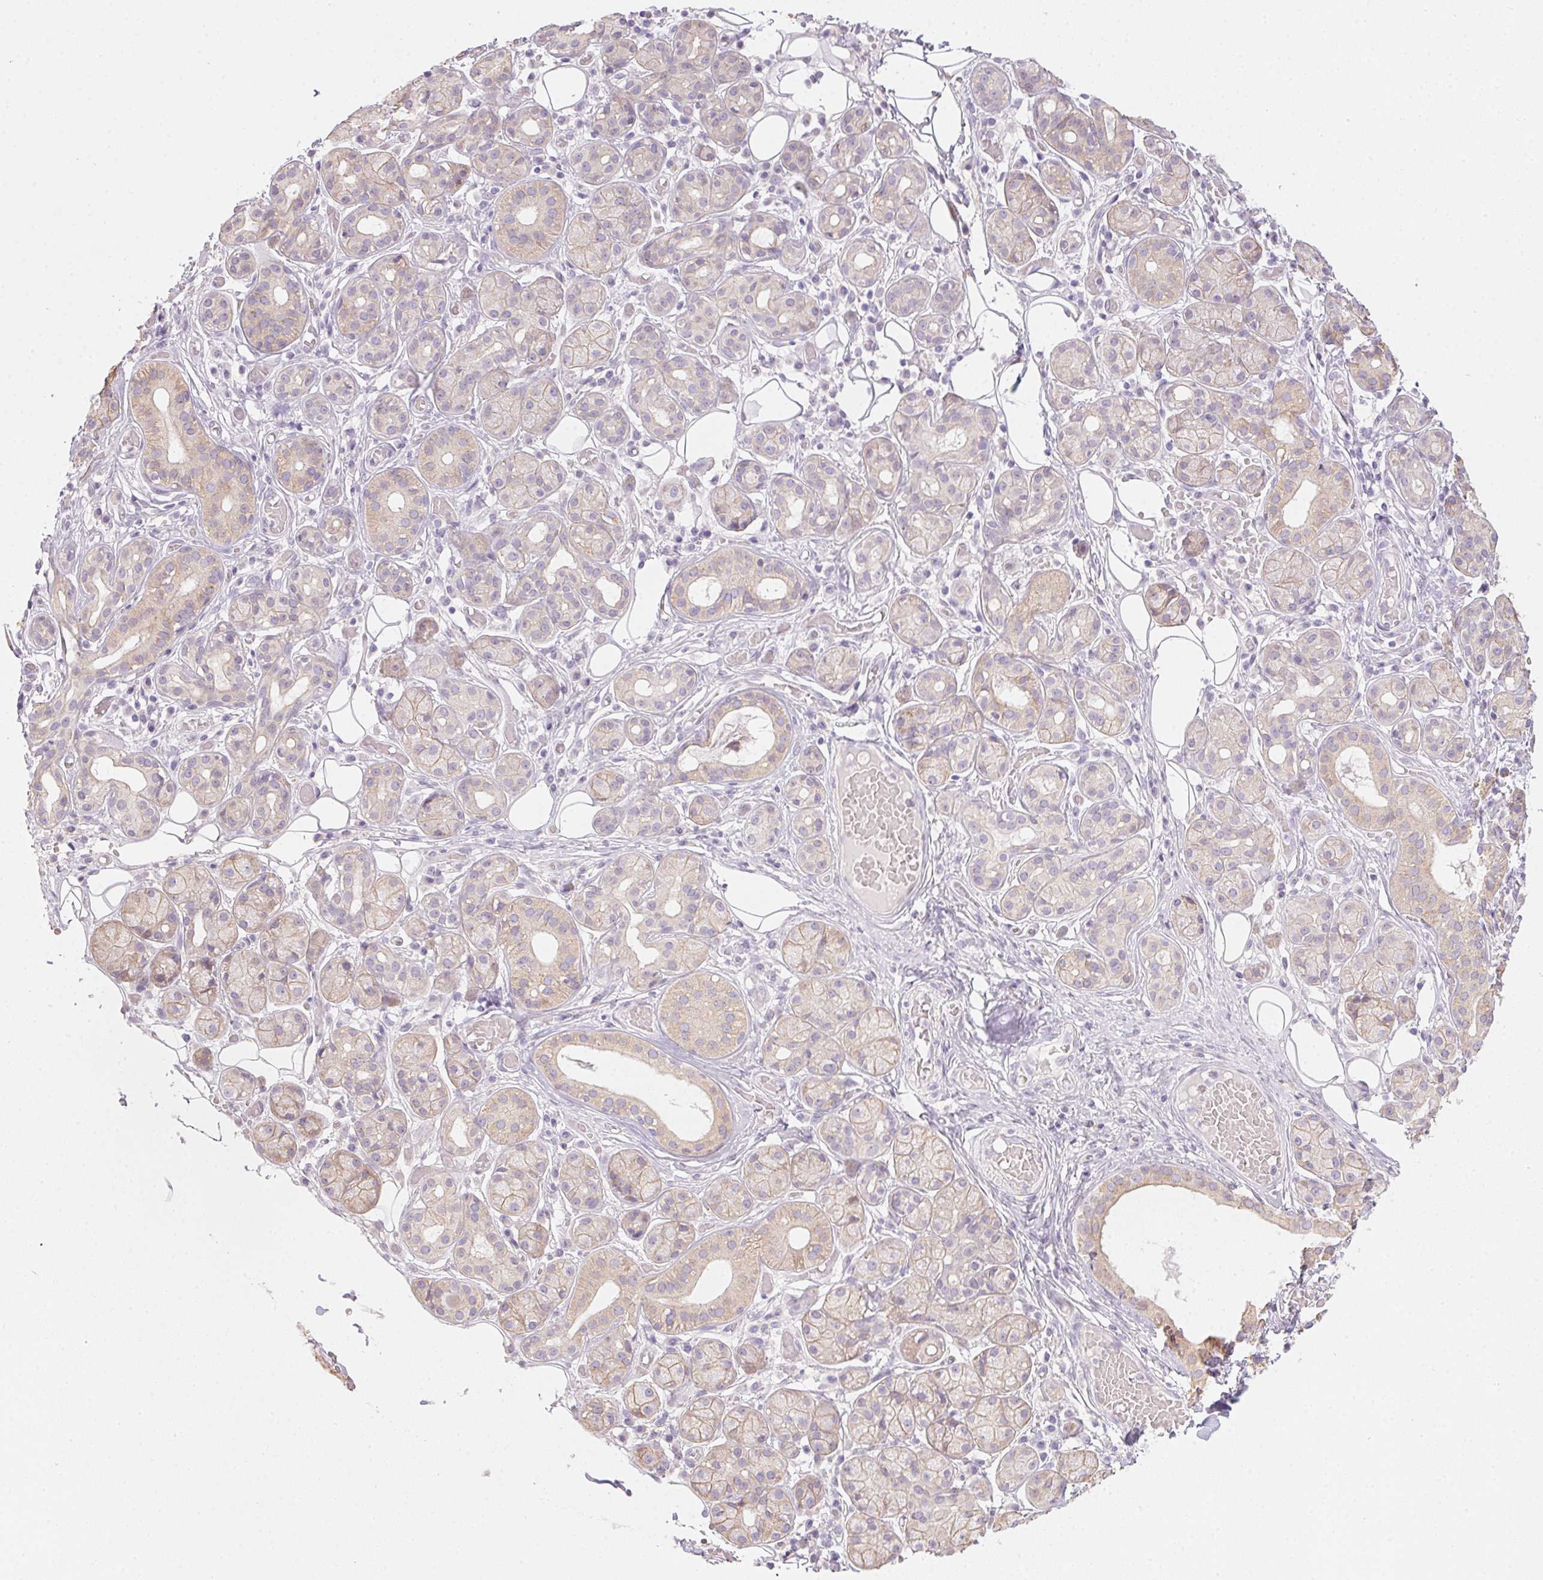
{"staining": {"intensity": "weak", "quantity": "<25%", "location": "cytoplasmic/membranous"}, "tissue": "salivary gland", "cell_type": "Glandular cells", "image_type": "normal", "snomed": [{"axis": "morphology", "description": "Normal tissue, NOS"}, {"axis": "topography", "description": "Salivary gland"}, {"axis": "topography", "description": "Peripheral nerve tissue"}], "caption": "Immunohistochemical staining of unremarkable salivary gland reveals no significant positivity in glandular cells.", "gene": "CTCFL", "patient": {"sex": "male", "age": 71}}